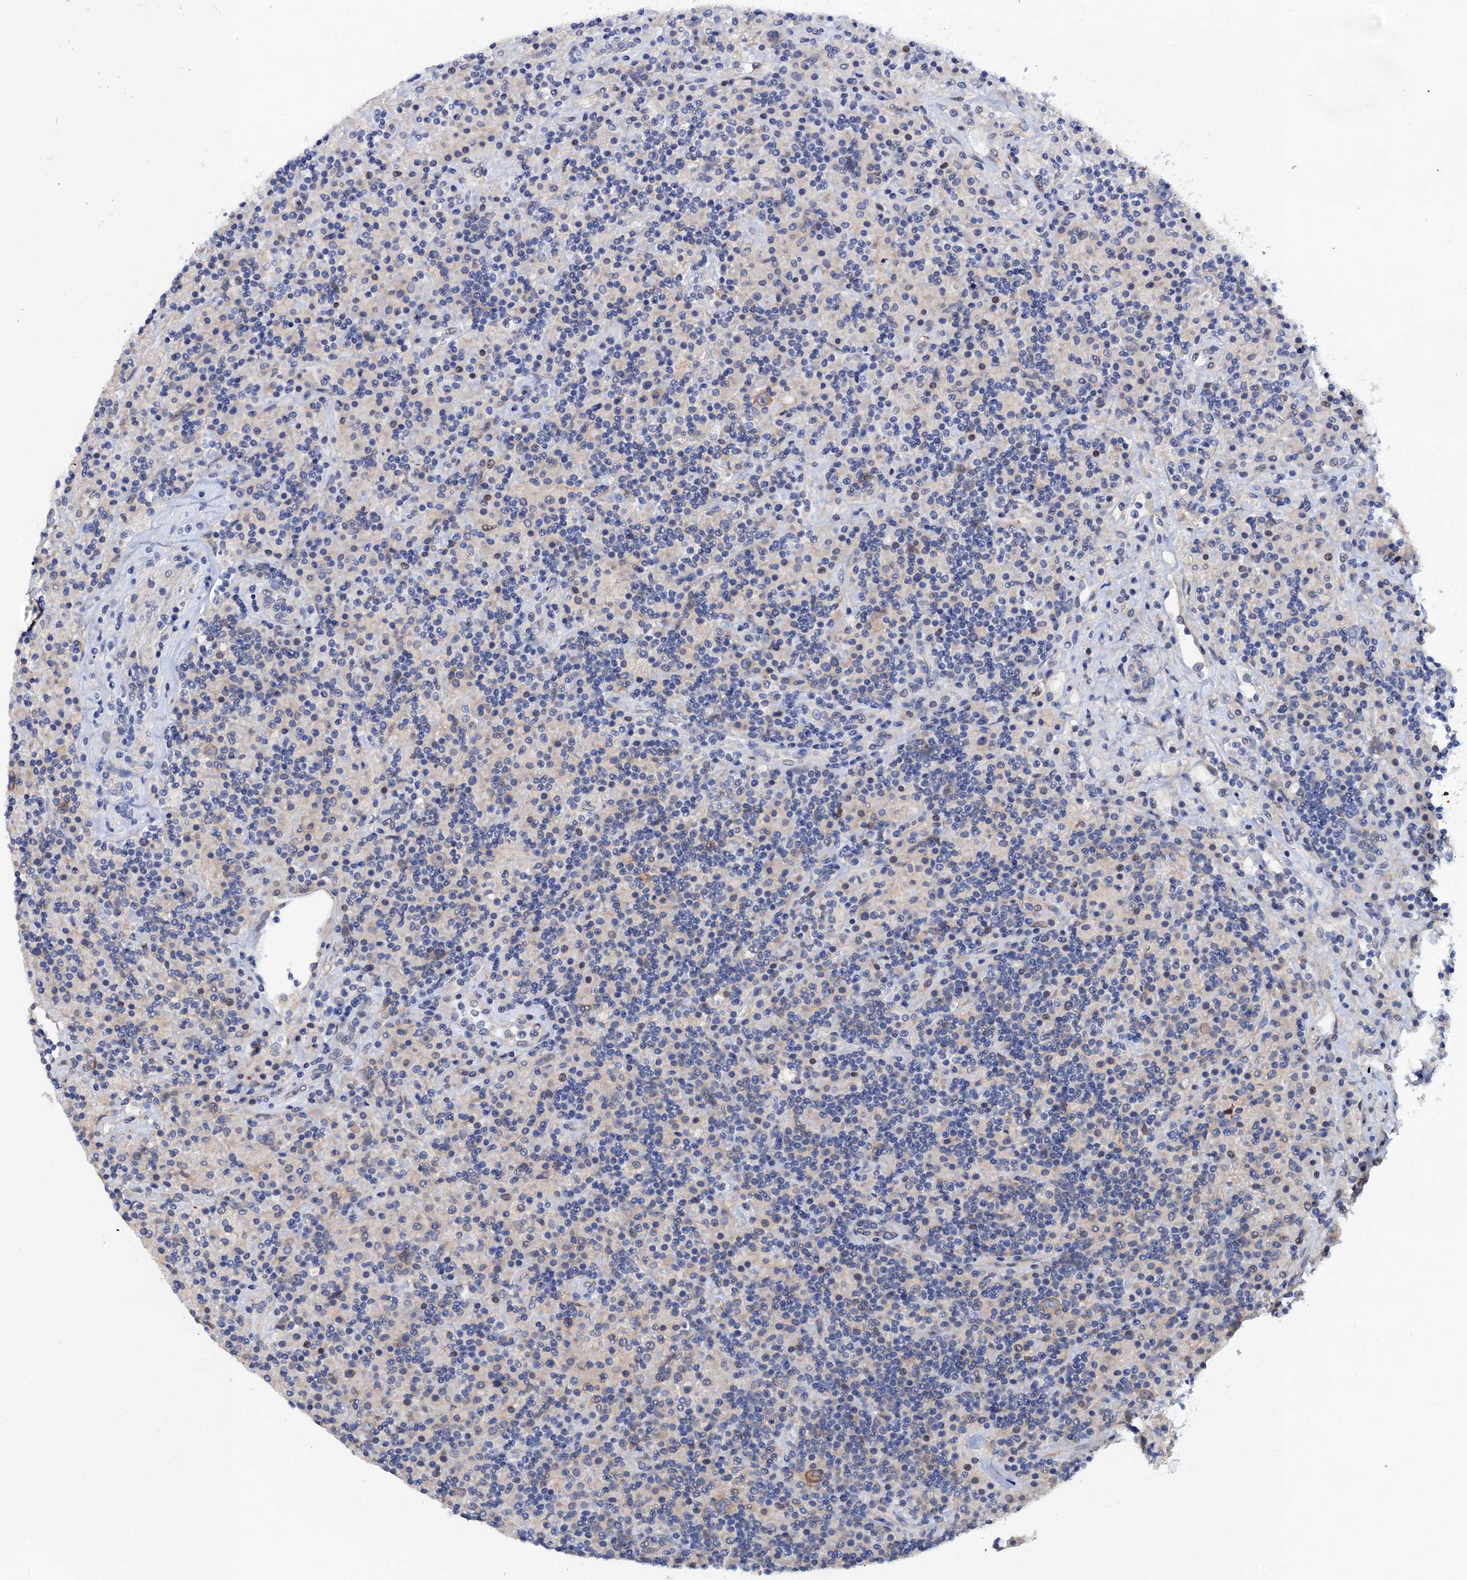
{"staining": {"intensity": "strong", "quantity": "25%-75%", "location": "cytoplasmic/membranous"}, "tissue": "lymphoma", "cell_type": "Tumor cells", "image_type": "cancer", "snomed": [{"axis": "morphology", "description": "Hodgkin's disease, NOS"}, {"axis": "topography", "description": "Lymph node"}], "caption": "The histopathology image exhibits immunohistochemical staining of lymphoma. There is strong cytoplasmic/membranous positivity is seen in approximately 25%-75% of tumor cells. (DAB IHC, brown staining for protein, blue staining for nuclei).", "gene": "ZDHHC18", "patient": {"sex": "male", "age": 70}}